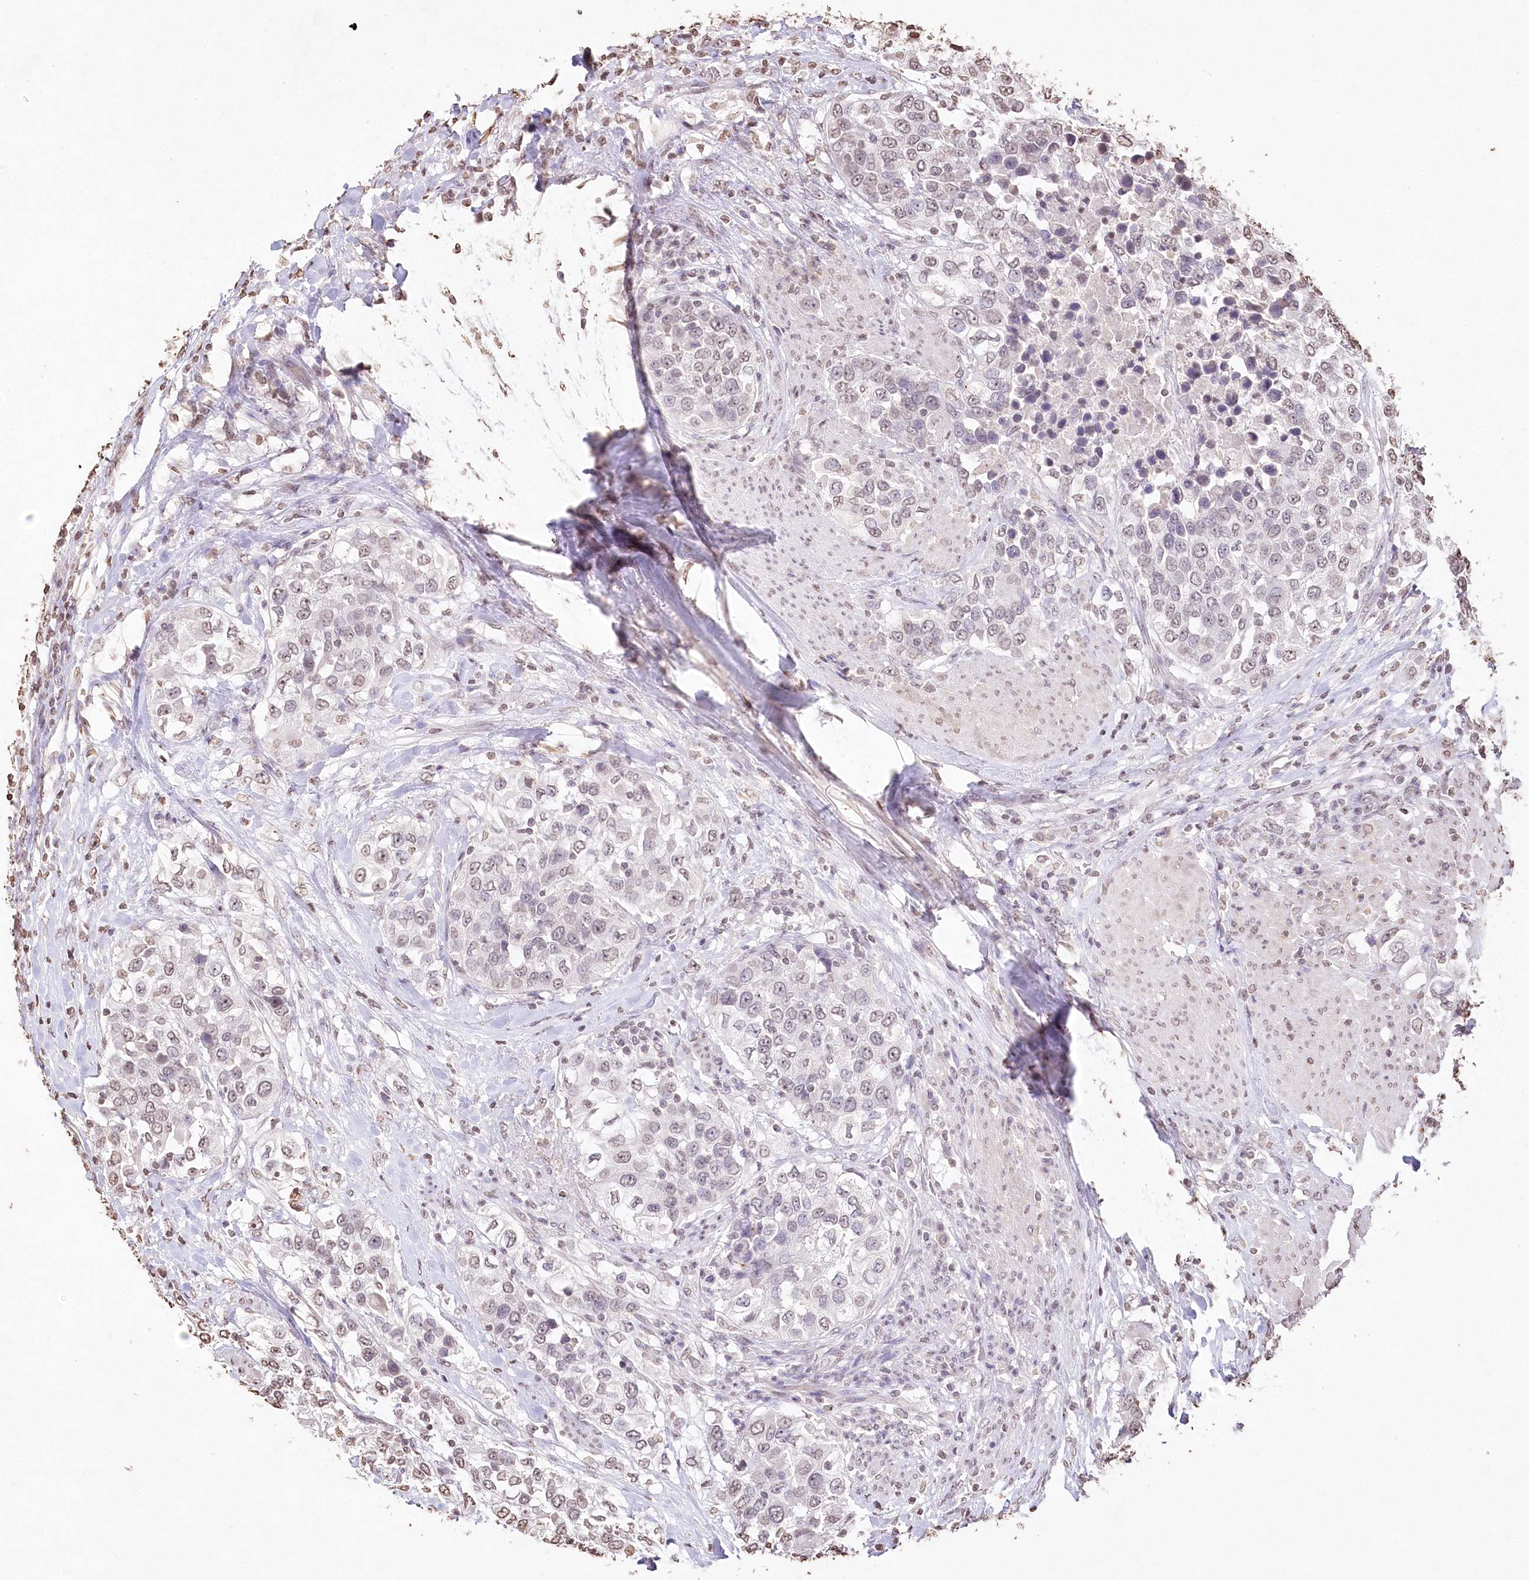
{"staining": {"intensity": "weak", "quantity": "25%-75%", "location": "nuclear"}, "tissue": "urothelial cancer", "cell_type": "Tumor cells", "image_type": "cancer", "snomed": [{"axis": "morphology", "description": "Urothelial carcinoma, High grade"}, {"axis": "topography", "description": "Urinary bladder"}], "caption": "IHC micrograph of urothelial carcinoma (high-grade) stained for a protein (brown), which exhibits low levels of weak nuclear positivity in approximately 25%-75% of tumor cells.", "gene": "DMXL1", "patient": {"sex": "female", "age": 80}}